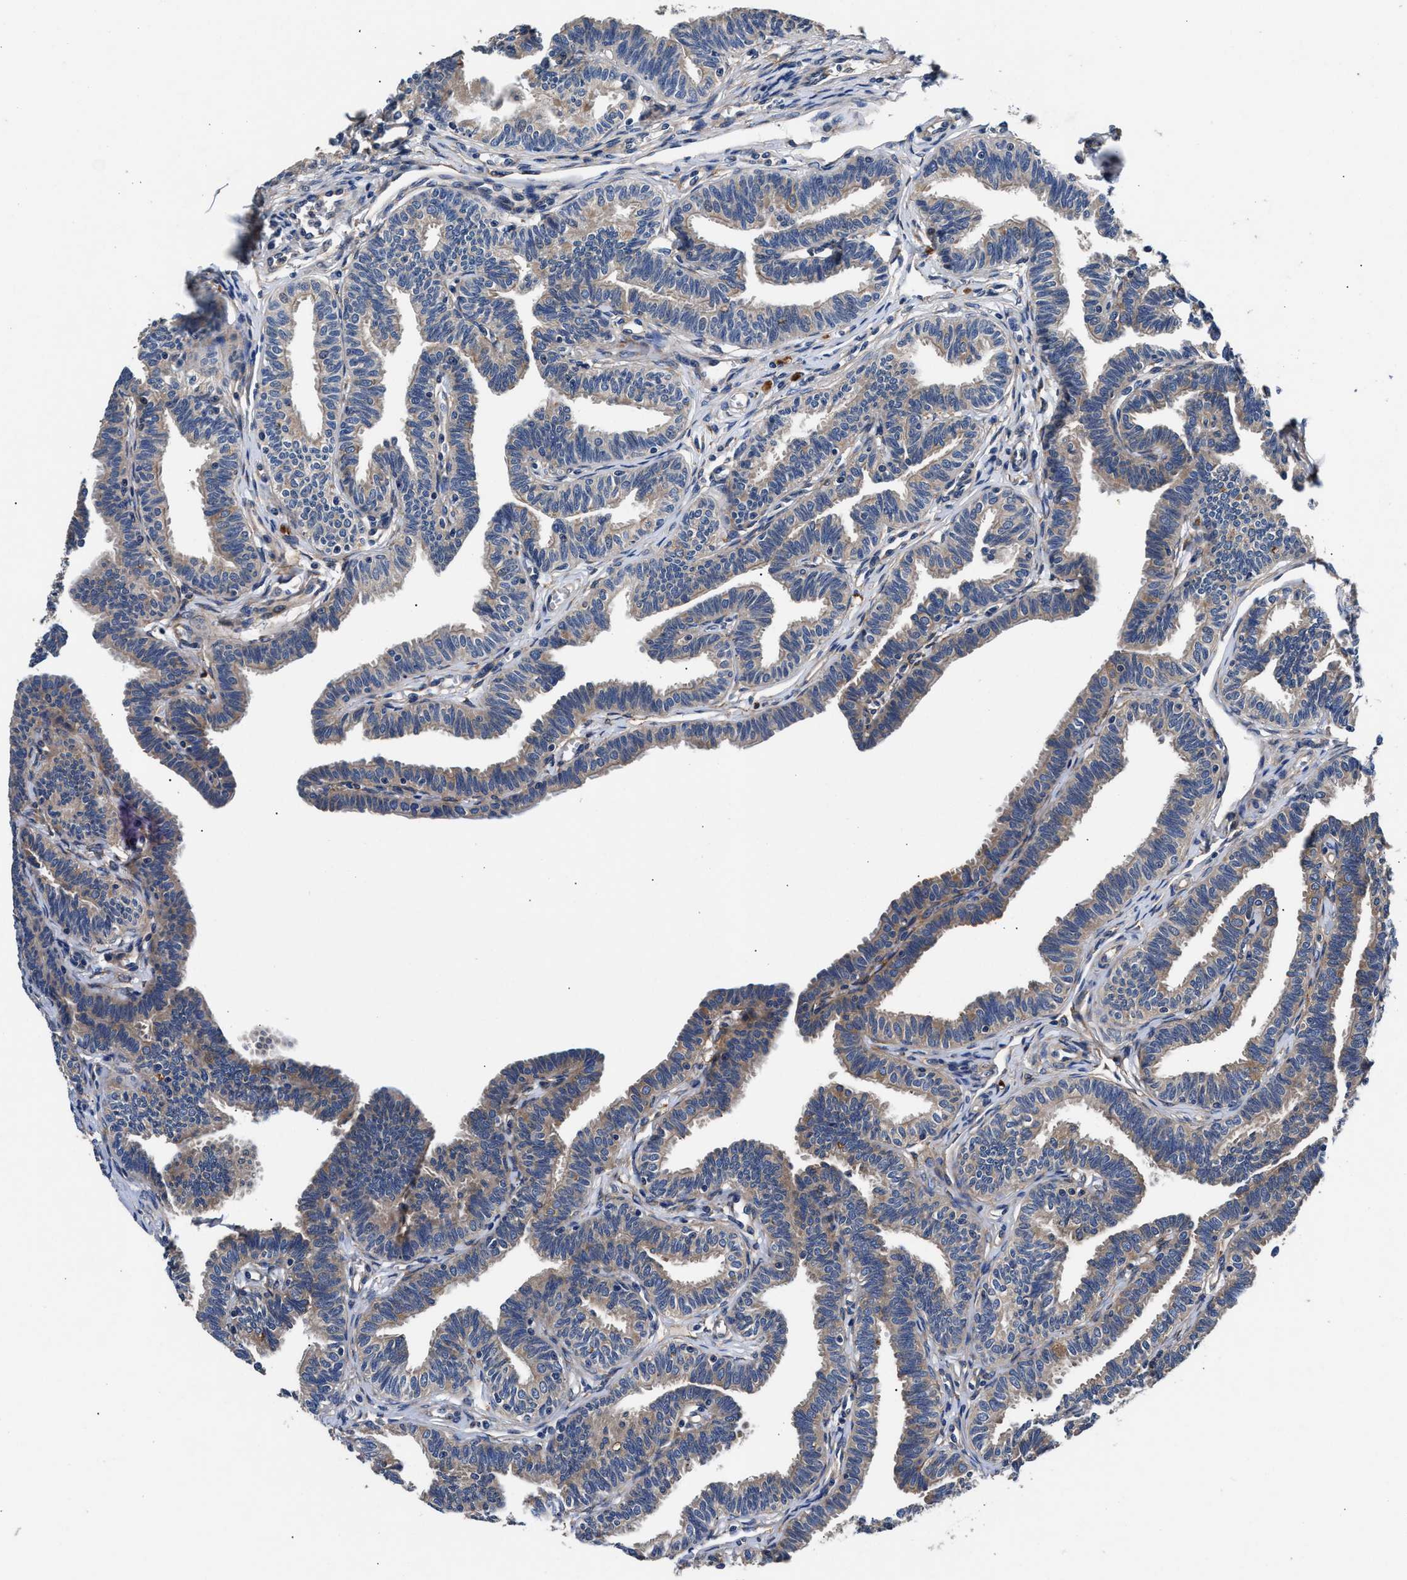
{"staining": {"intensity": "weak", "quantity": "25%-75%", "location": "cytoplasmic/membranous"}, "tissue": "fallopian tube", "cell_type": "Glandular cells", "image_type": "normal", "snomed": [{"axis": "morphology", "description": "Normal tissue, NOS"}, {"axis": "topography", "description": "Fallopian tube"}, {"axis": "topography", "description": "Ovary"}], "caption": "Immunohistochemical staining of unremarkable fallopian tube reveals 25%-75% levels of weak cytoplasmic/membranous protein staining in about 25%-75% of glandular cells. Nuclei are stained in blue.", "gene": "SH3GL1", "patient": {"sex": "female", "age": 23}}